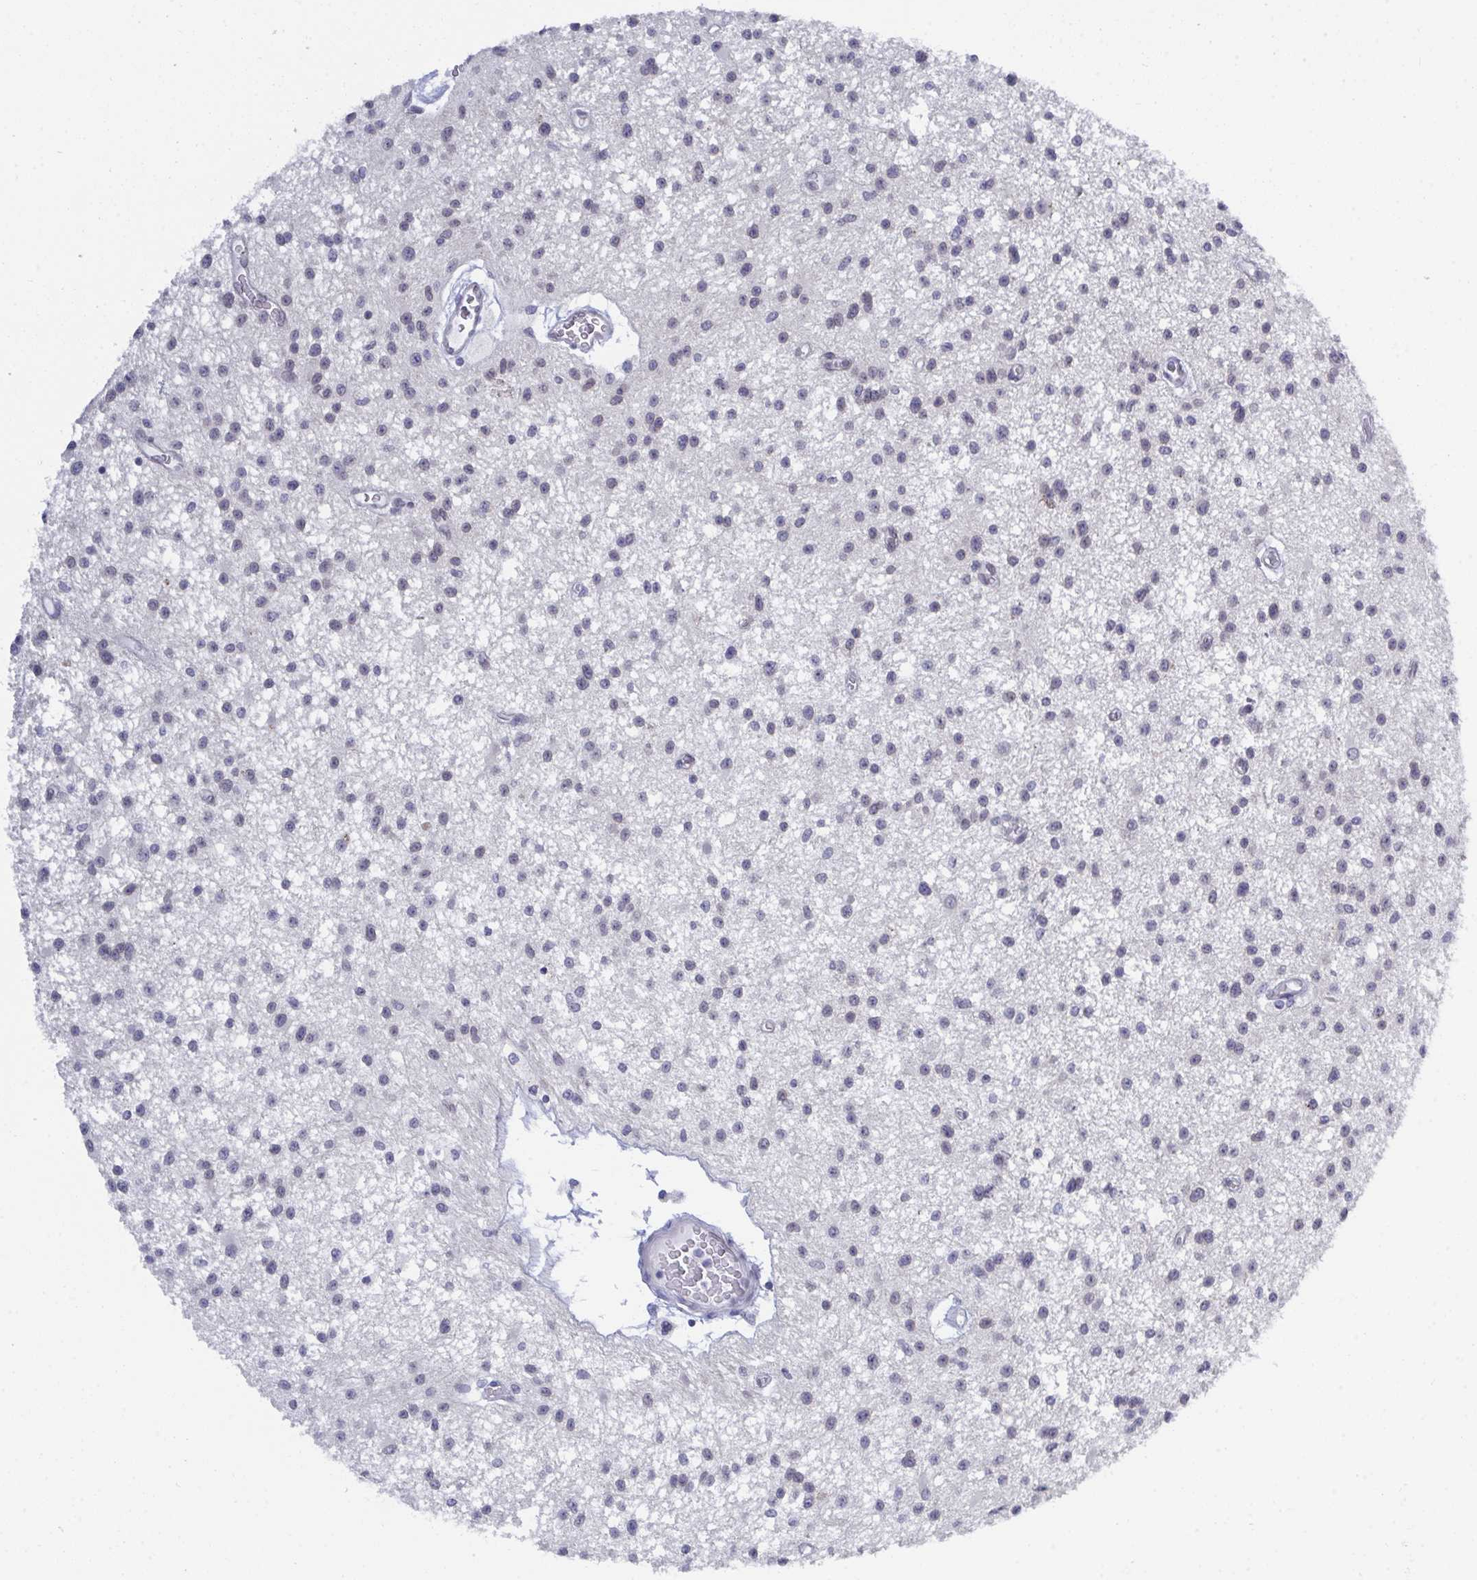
{"staining": {"intensity": "weak", "quantity": "<25%", "location": "nuclear"}, "tissue": "glioma", "cell_type": "Tumor cells", "image_type": "cancer", "snomed": [{"axis": "morphology", "description": "Glioma, malignant, Low grade"}, {"axis": "topography", "description": "Brain"}], "caption": "This is a photomicrograph of IHC staining of malignant glioma (low-grade), which shows no staining in tumor cells.", "gene": "BMAL2", "patient": {"sex": "male", "age": 43}}